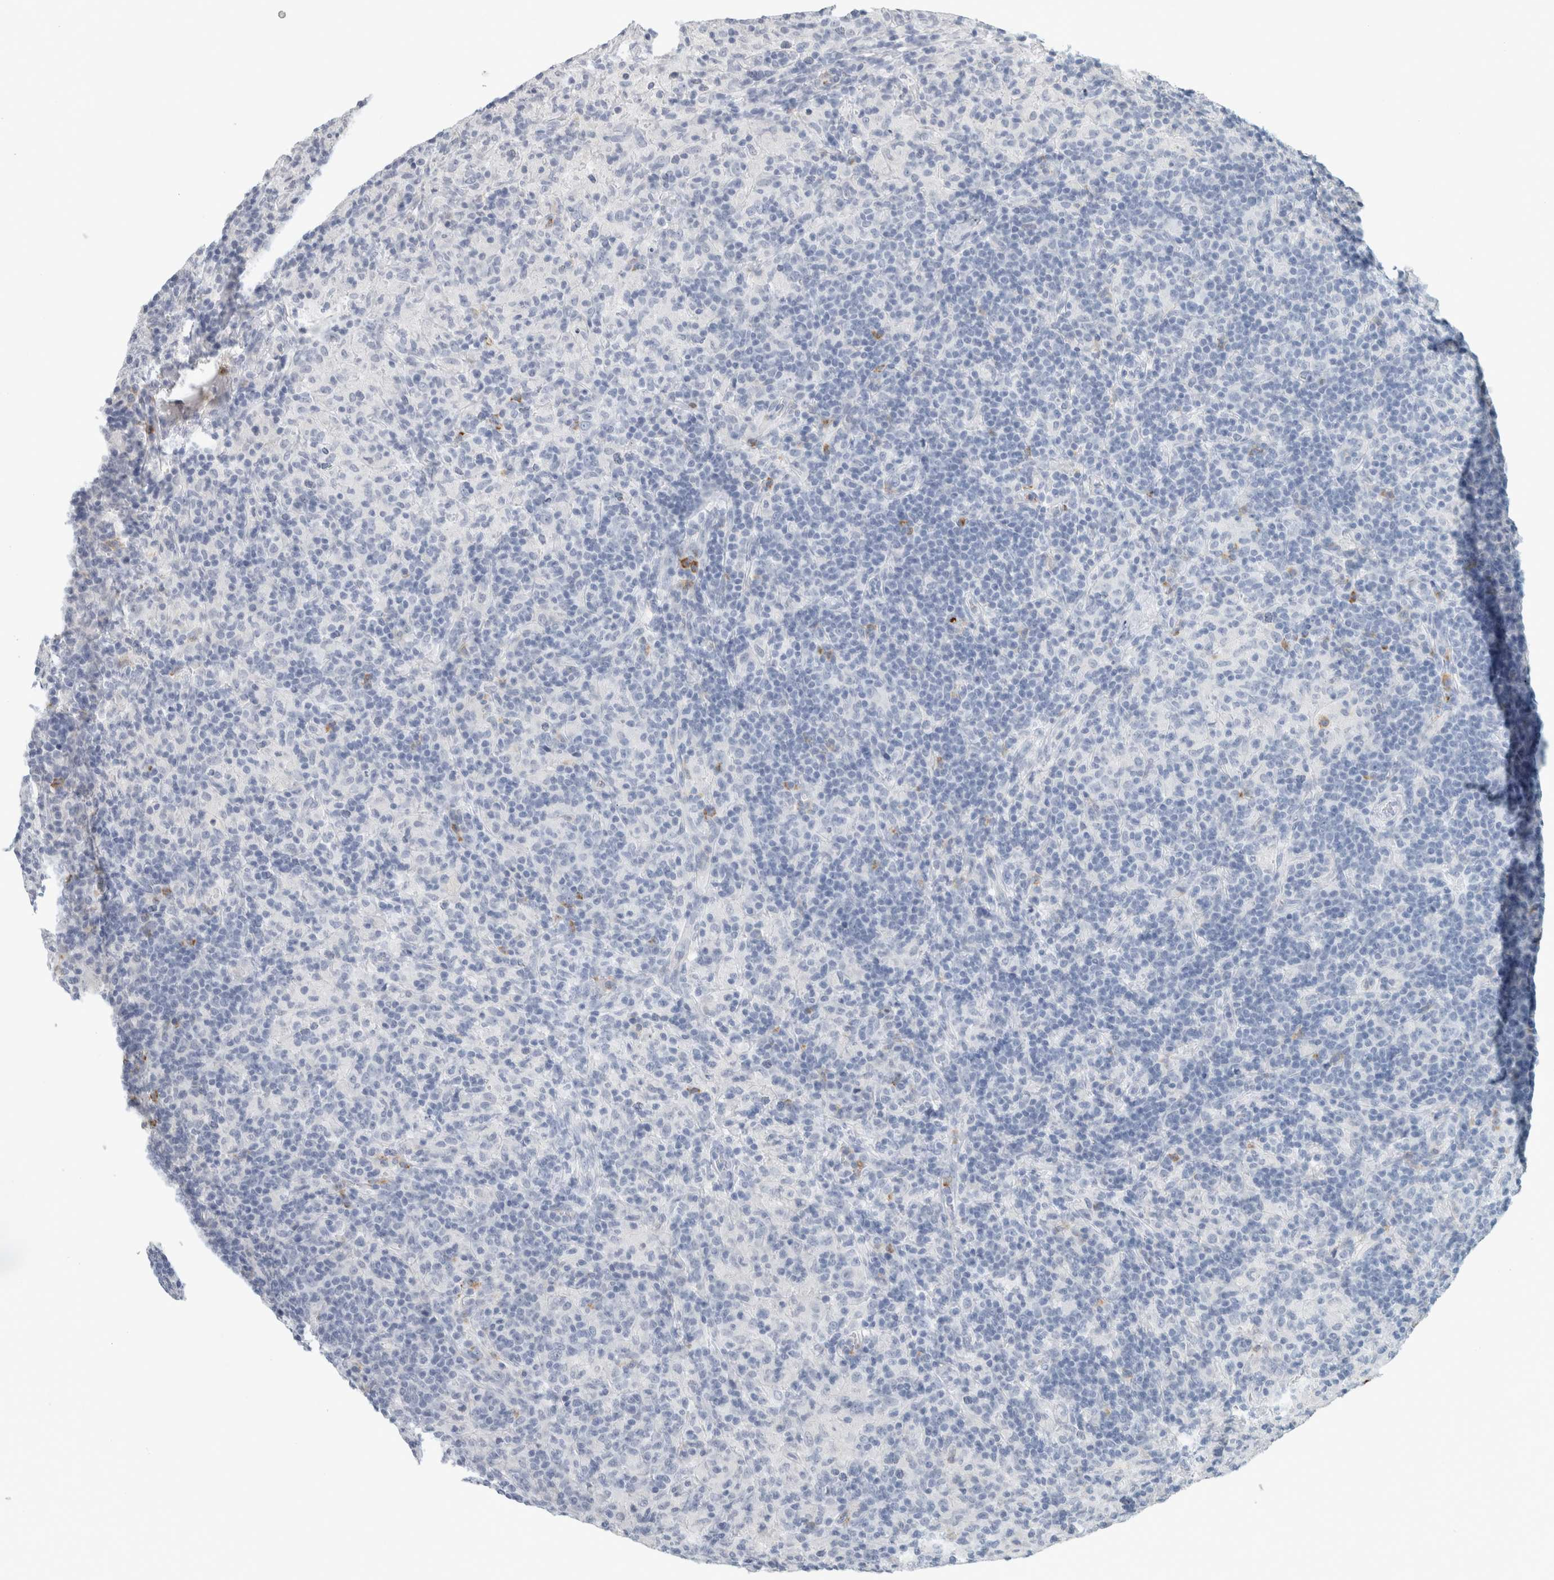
{"staining": {"intensity": "negative", "quantity": "none", "location": "none"}, "tissue": "lymphoma", "cell_type": "Tumor cells", "image_type": "cancer", "snomed": [{"axis": "morphology", "description": "Hodgkin's disease, NOS"}, {"axis": "topography", "description": "Lymph node"}], "caption": "Tumor cells show no significant protein staining in Hodgkin's disease. (DAB immunohistochemistry (IHC), high magnification).", "gene": "CD36", "patient": {"sex": "male", "age": 70}}